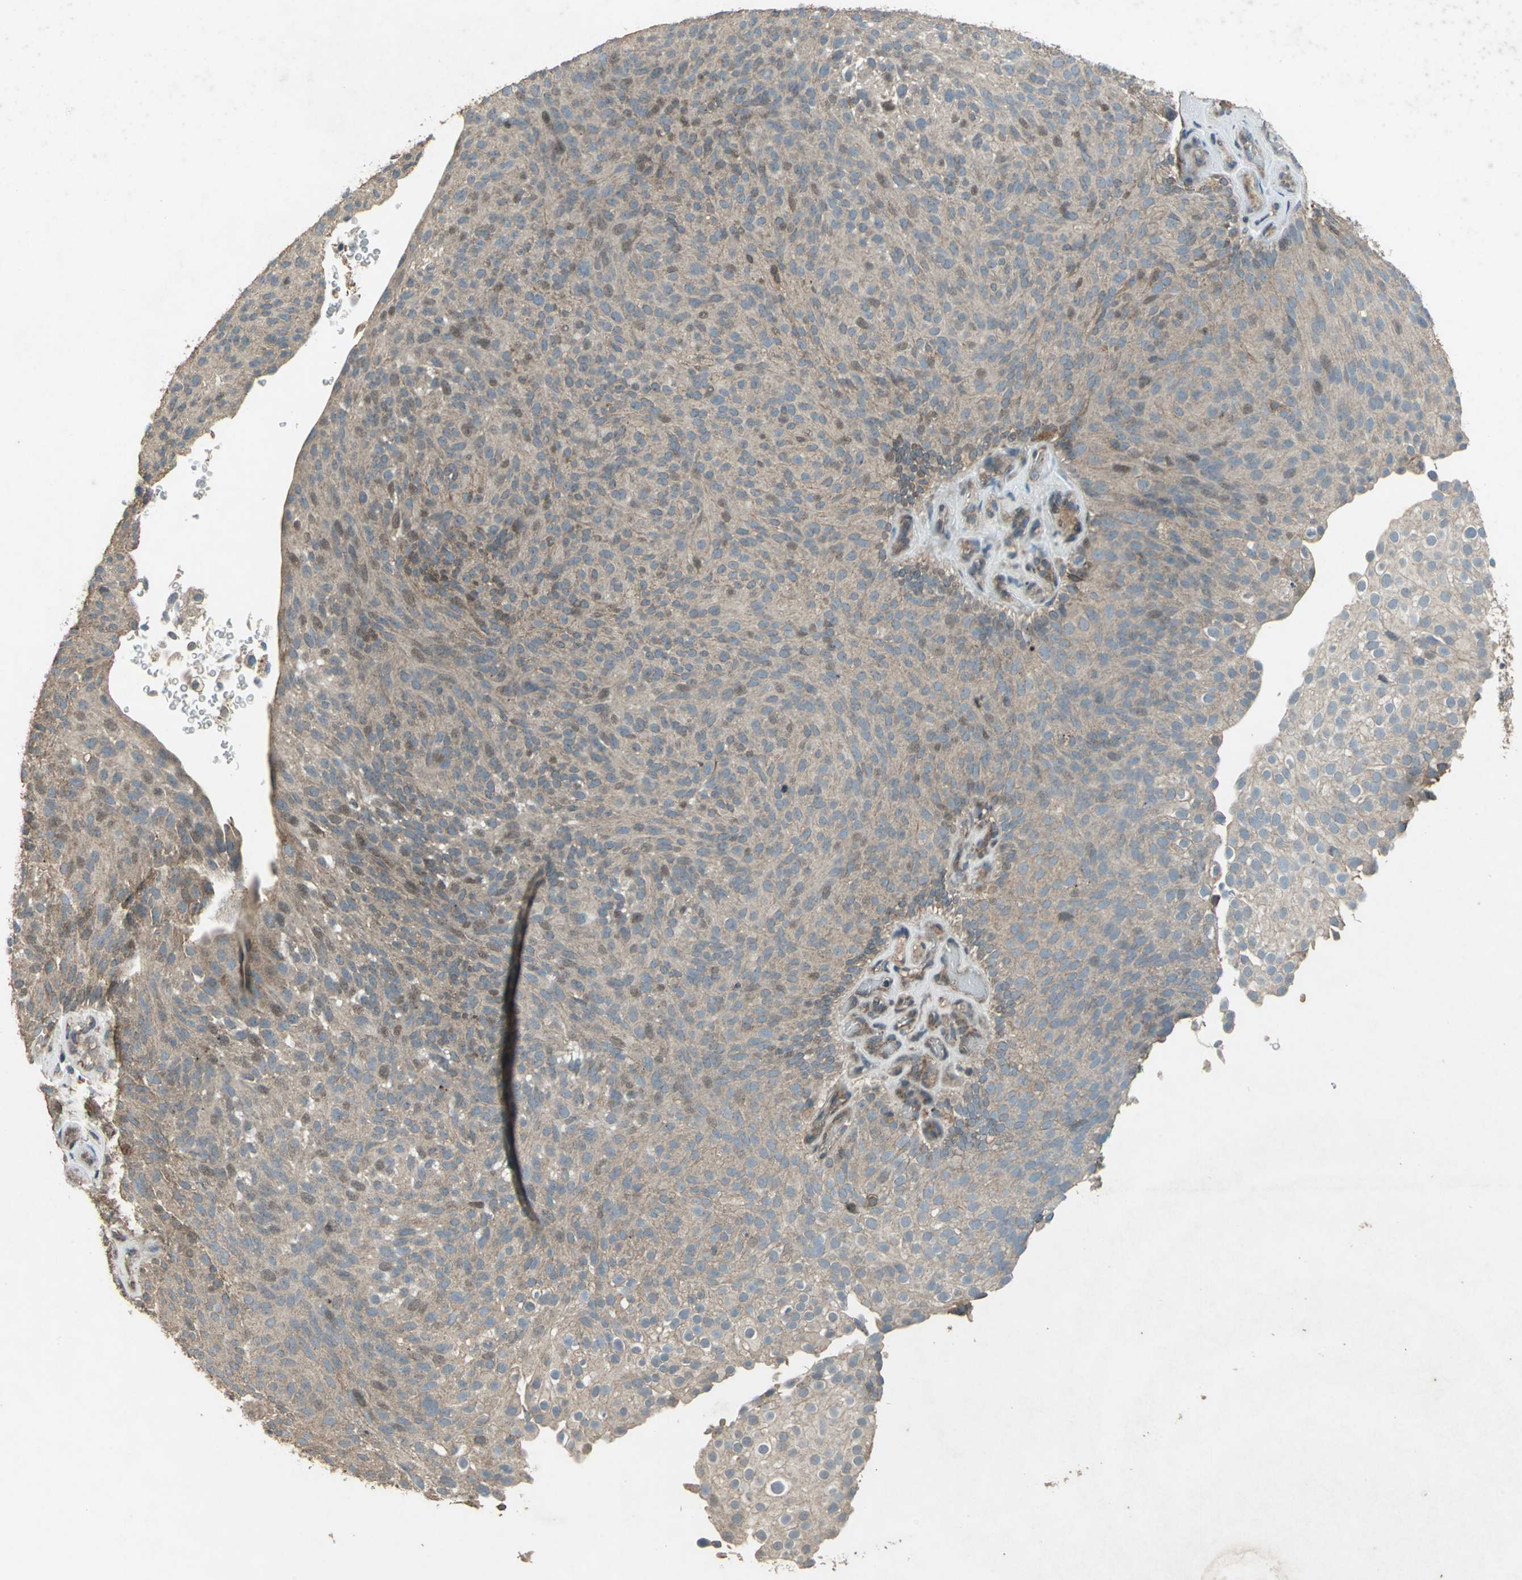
{"staining": {"intensity": "weak", "quantity": ">75%", "location": "cytoplasmic/membranous"}, "tissue": "urothelial cancer", "cell_type": "Tumor cells", "image_type": "cancer", "snomed": [{"axis": "morphology", "description": "Urothelial carcinoma, Low grade"}, {"axis": "topography", "description": "Urinary bladder"}], "caption": "Low-grade urothelial carcinoma stained with a brown dye exhibits weak cytoplasmic/membranous positive positivity in about >75% of tumor cells.", "gene": "SEPTIN4", "patient": {"sex": "male", "age": 78}}